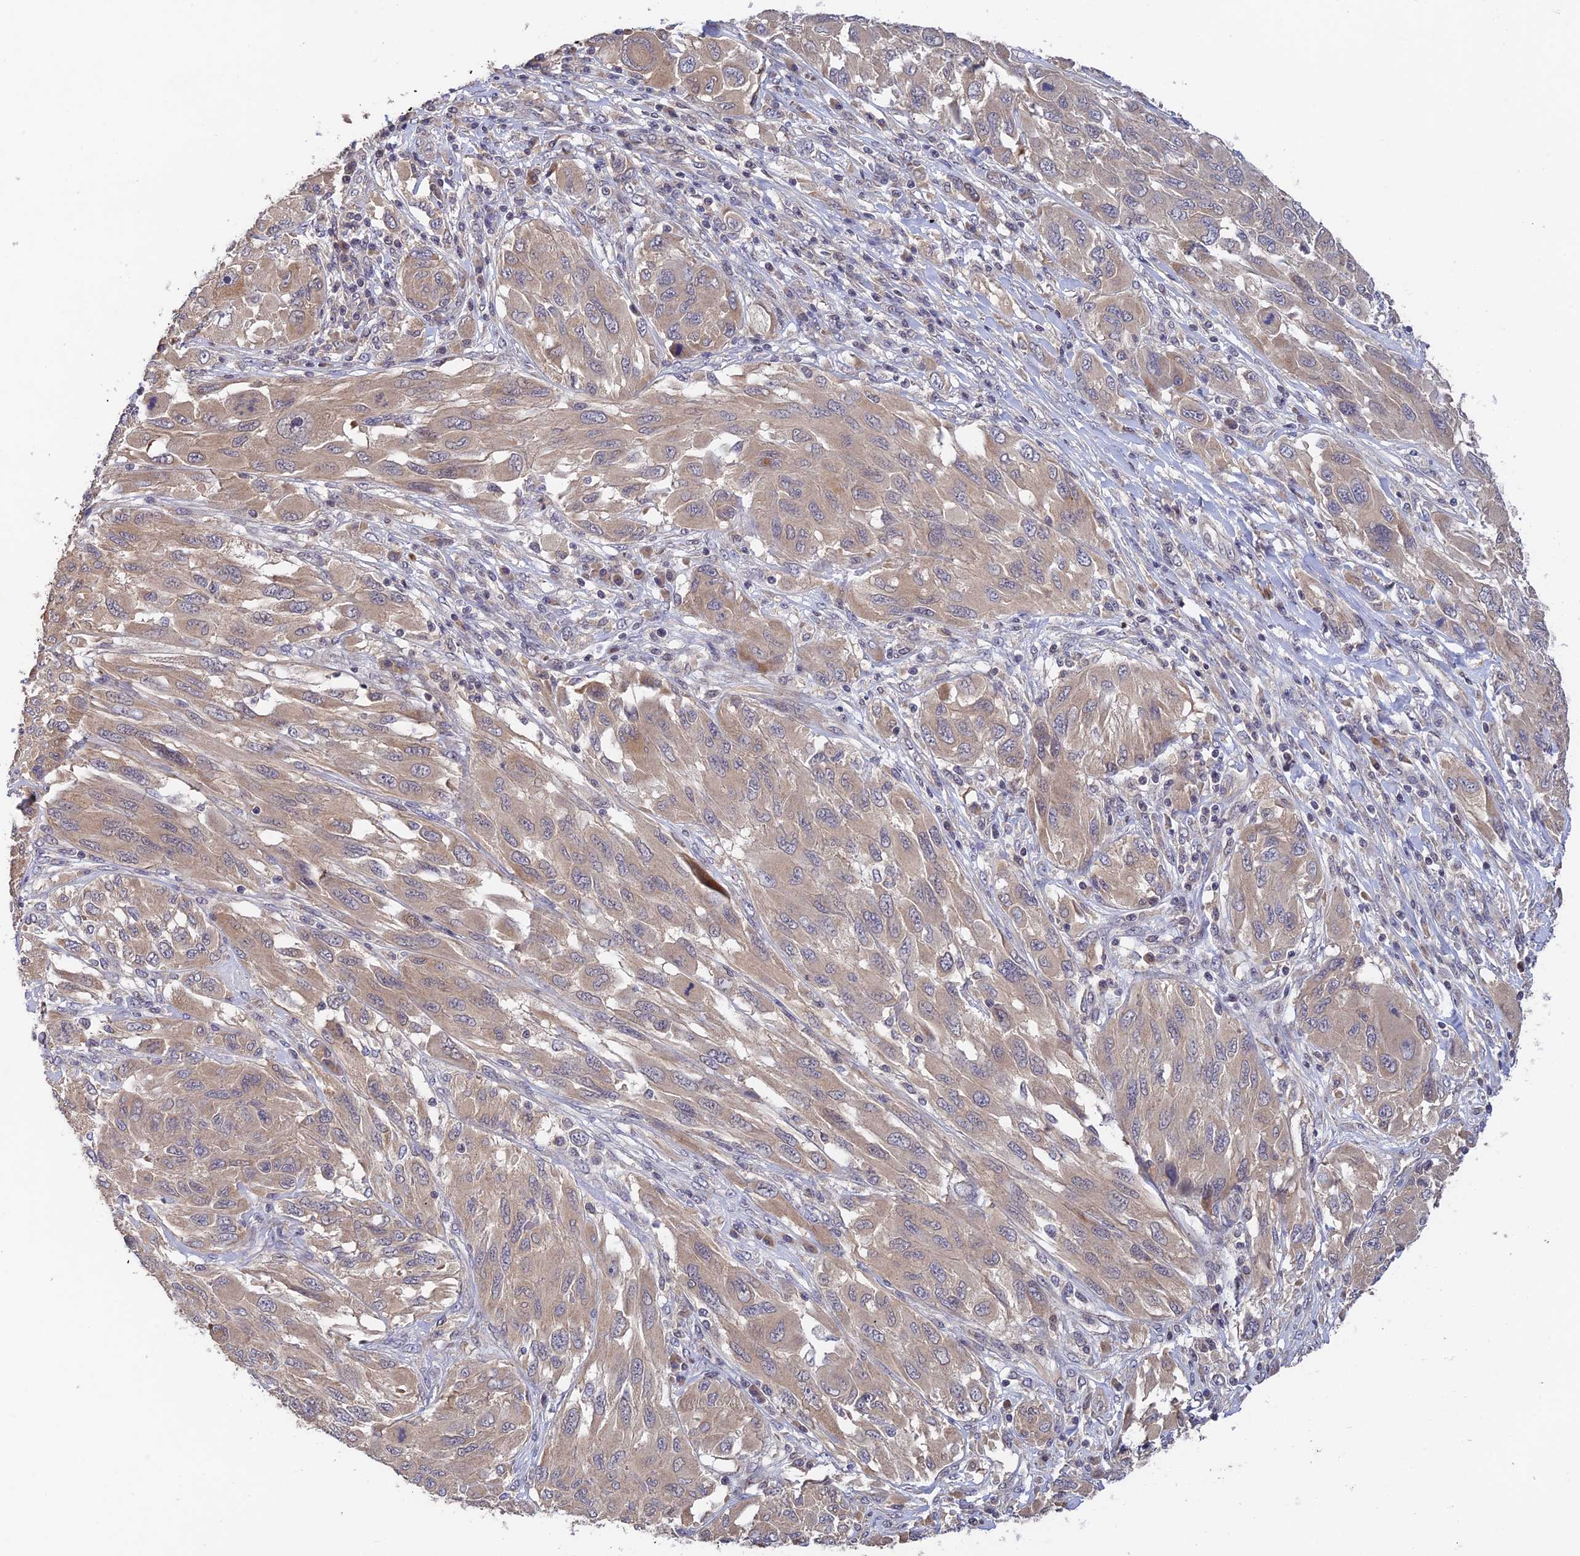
{"staining": {"intensity": "weak", "quantity": "25%-75%", "location": "cytoplasmic/membranous"}, "tissue": "melanoma", "cell_type": "Tumor cells", "image_type": "cancer", "snomed": [{"axis": "morphology", "description": "Malignant melanoma, NOS"}, {"axis": "topography", "description": "Skin"}], "caption": "Human malignant melanoma stained for a protein (brown) demonstrates weak cytoplasmic/membranous positive staining in about 25%-75% of tumor cells.", "gene": "CWH43", "patient": {"sex": "female", "age": 91}}